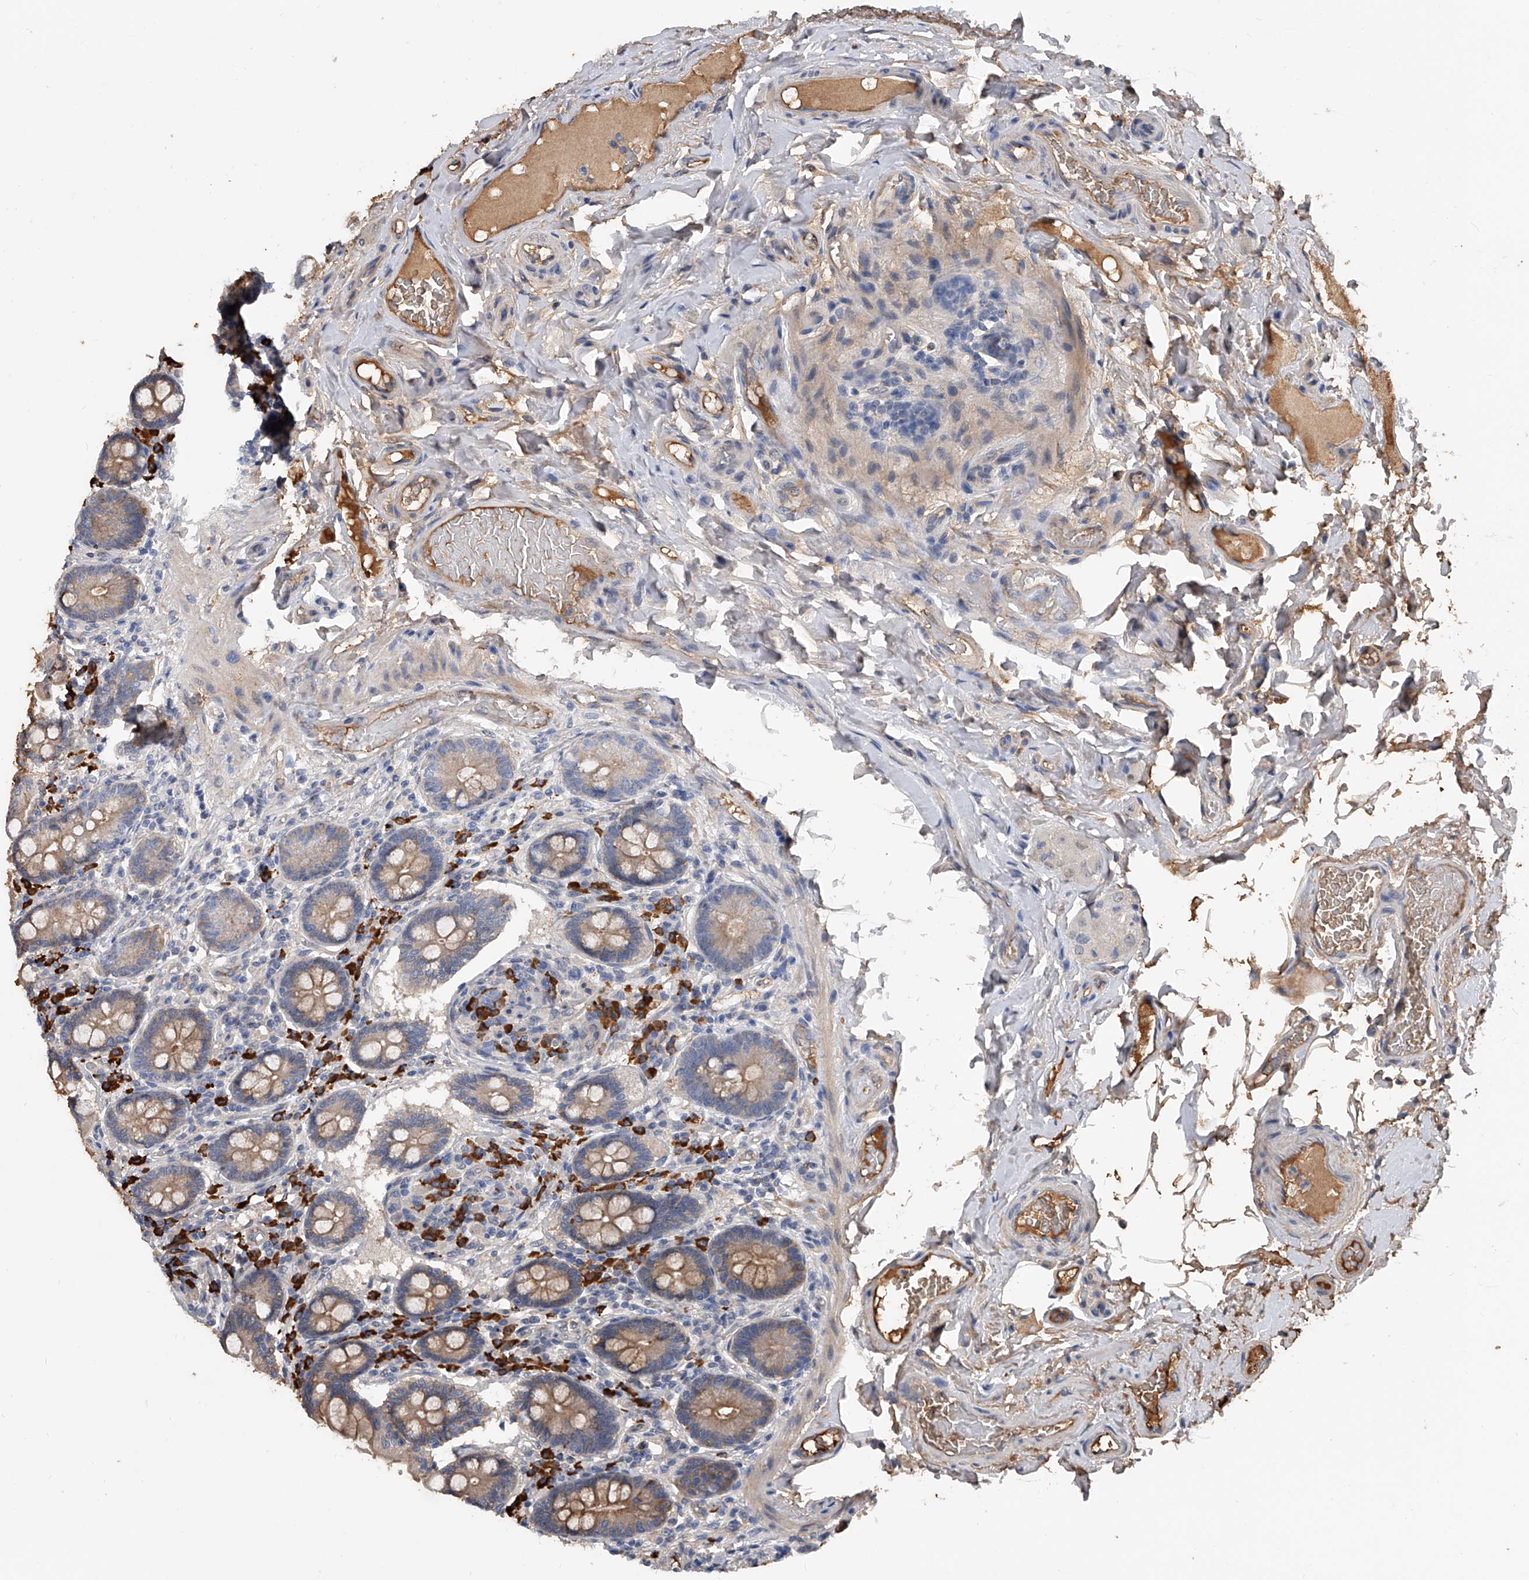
{"staining": {"intensity": "moderate", "quantity": "25%-75%", "location": "cytoplasmic/membranous"}, "tissue": "small intestine", "cell_type": "Glandular cells", "image_type": "normal", "snomed": [{"axis": "morphology", "description": "Normal tissue, NOS"}, {"axis": "topography", "description": "Small intestine"}], "caption": "The histopathology image shows immunohistochemical staining of benign small intestine. There is moderate cytoplasmic/membranous expression is appreciated in about 25%-75% of glandular cells.", "gene": "ZNF25", "patient": {"sex": "female", "age": 64}}